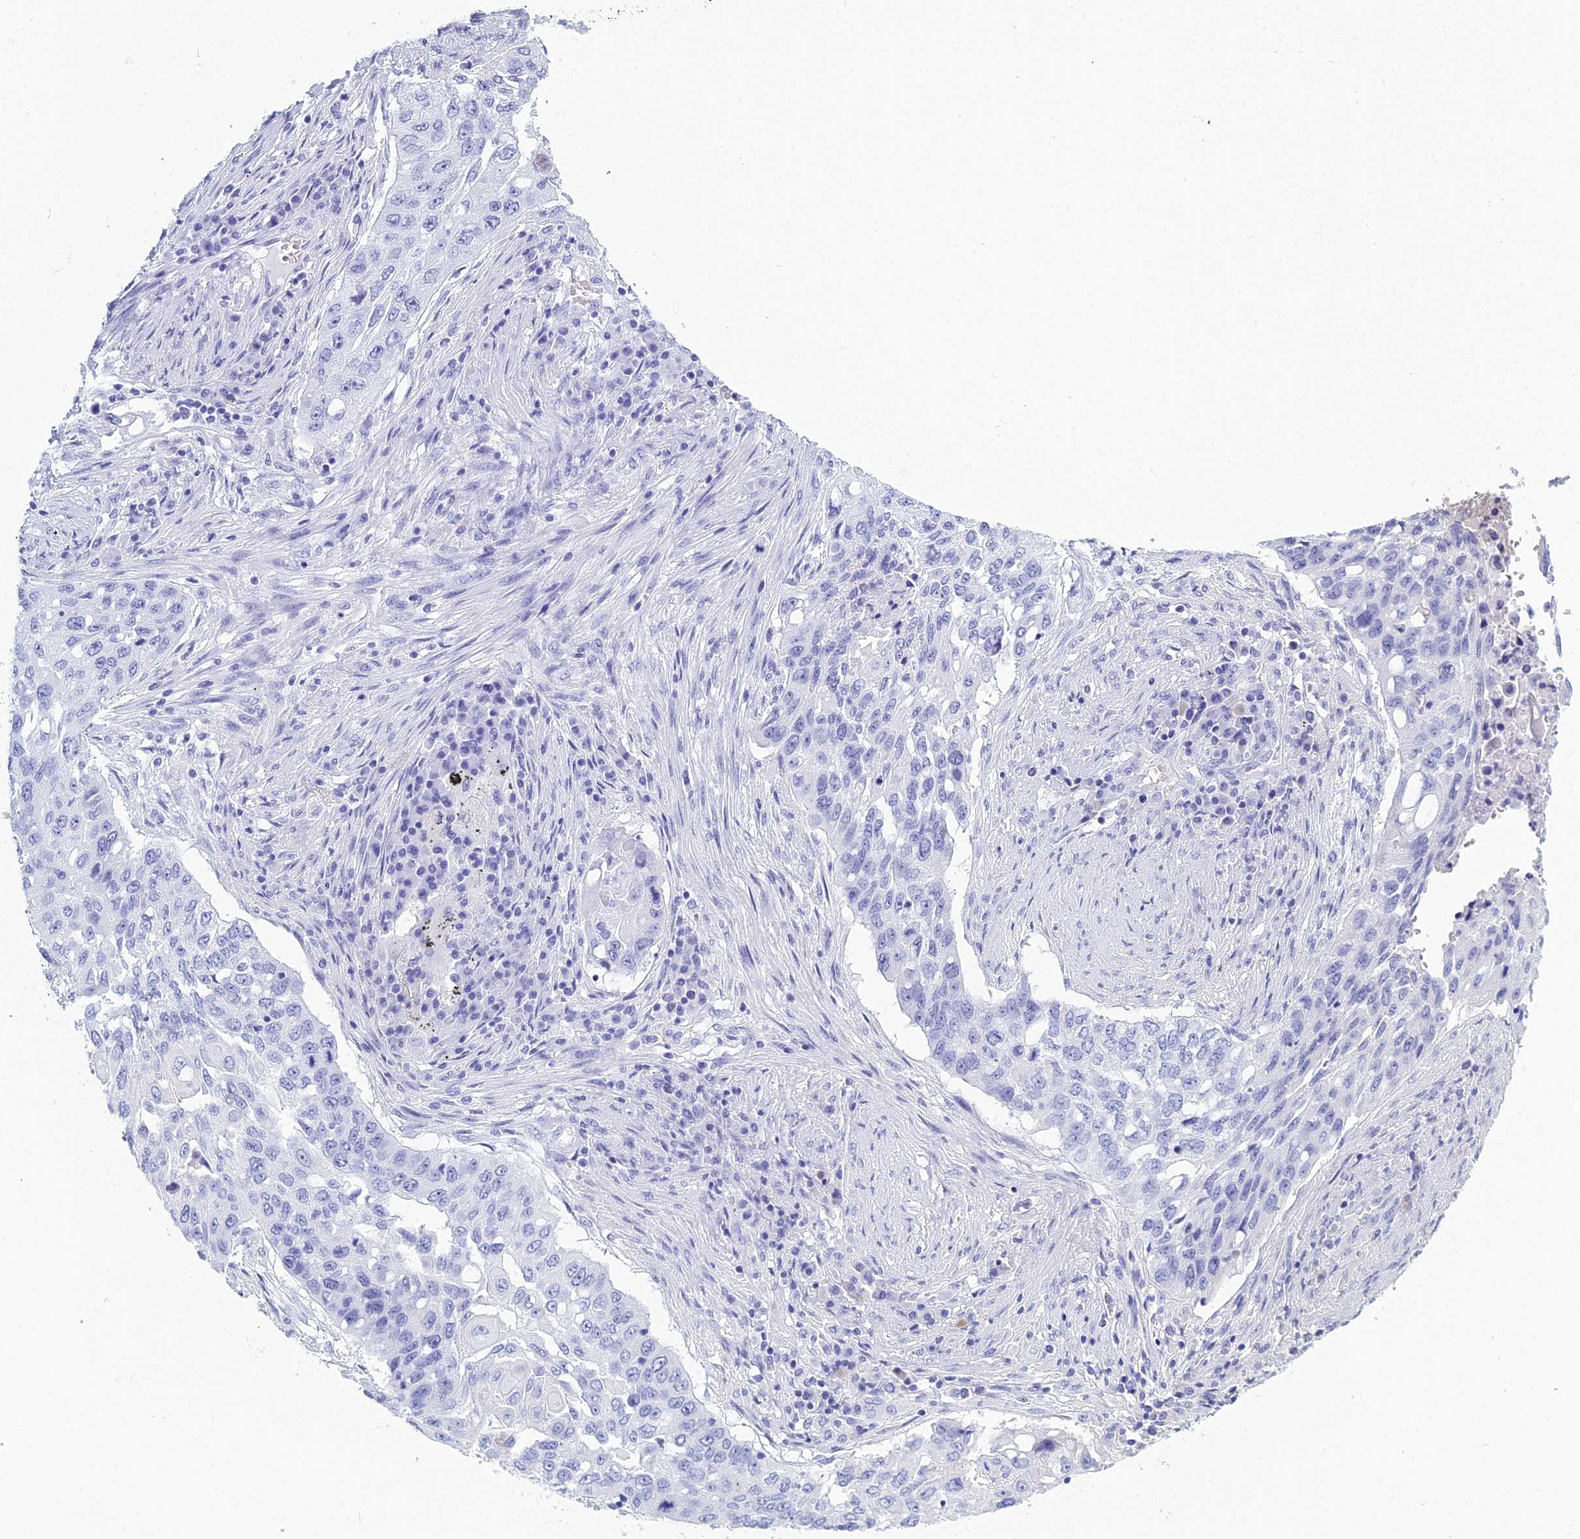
{"staining": {"intensity": "negative", "quantity": "none", "location": "none"}, "tissue": "lung cancer", "cell_type": "Tumor cells", "image_type": "cancer", "snomed": [{"axis": "morphology", "description": "Squamous cell carcinoma, NOS"}, {"axis": "topography", "description": "Lung"}], "caption": "Tumor cells are negative for protein expression in human squamous cell carcinoma (lung). (DAB immunohistochemistry with hematoxylin counter stain).", "gene": "MUC13", "patient": {"sex": "female", "age": 63}}